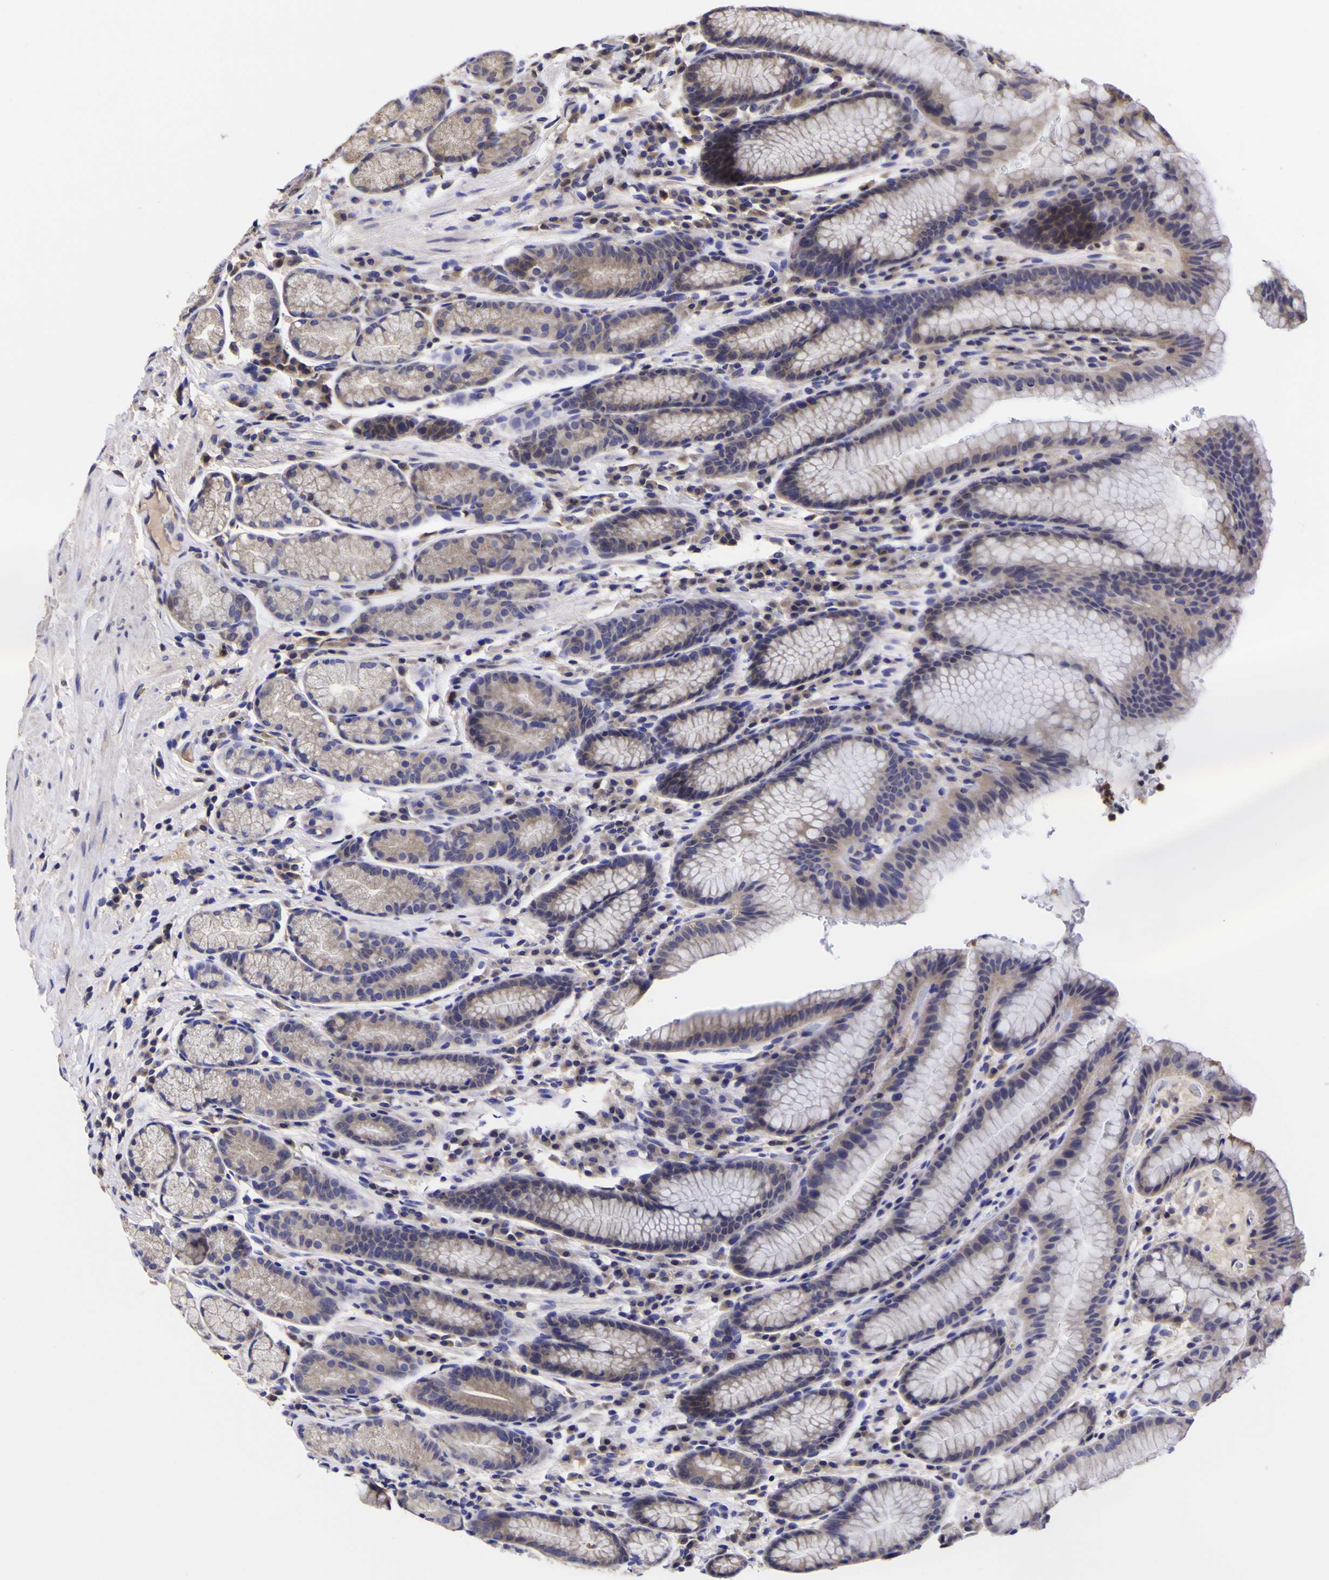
{"staining": {"intensity": "weak", "quantity": ">75%", "location": "cytoplasmic/membranous"}, "tissue": "stomach", "cell_type": "Glandular cells", "image_type": "normal", "snomed": [{"axis": "morphology", "description": "Normal tissue, NOS"}, {"axis": "topography", "description": "Stomach, lower"}], "caption": "The image demonstrates a brown stain indicating the presence of a protein in the cytoplasmic/membranous of glandular cells in stomach.", "gene": "MAPK14", "patient": {"sex": "male", "age": 52}}